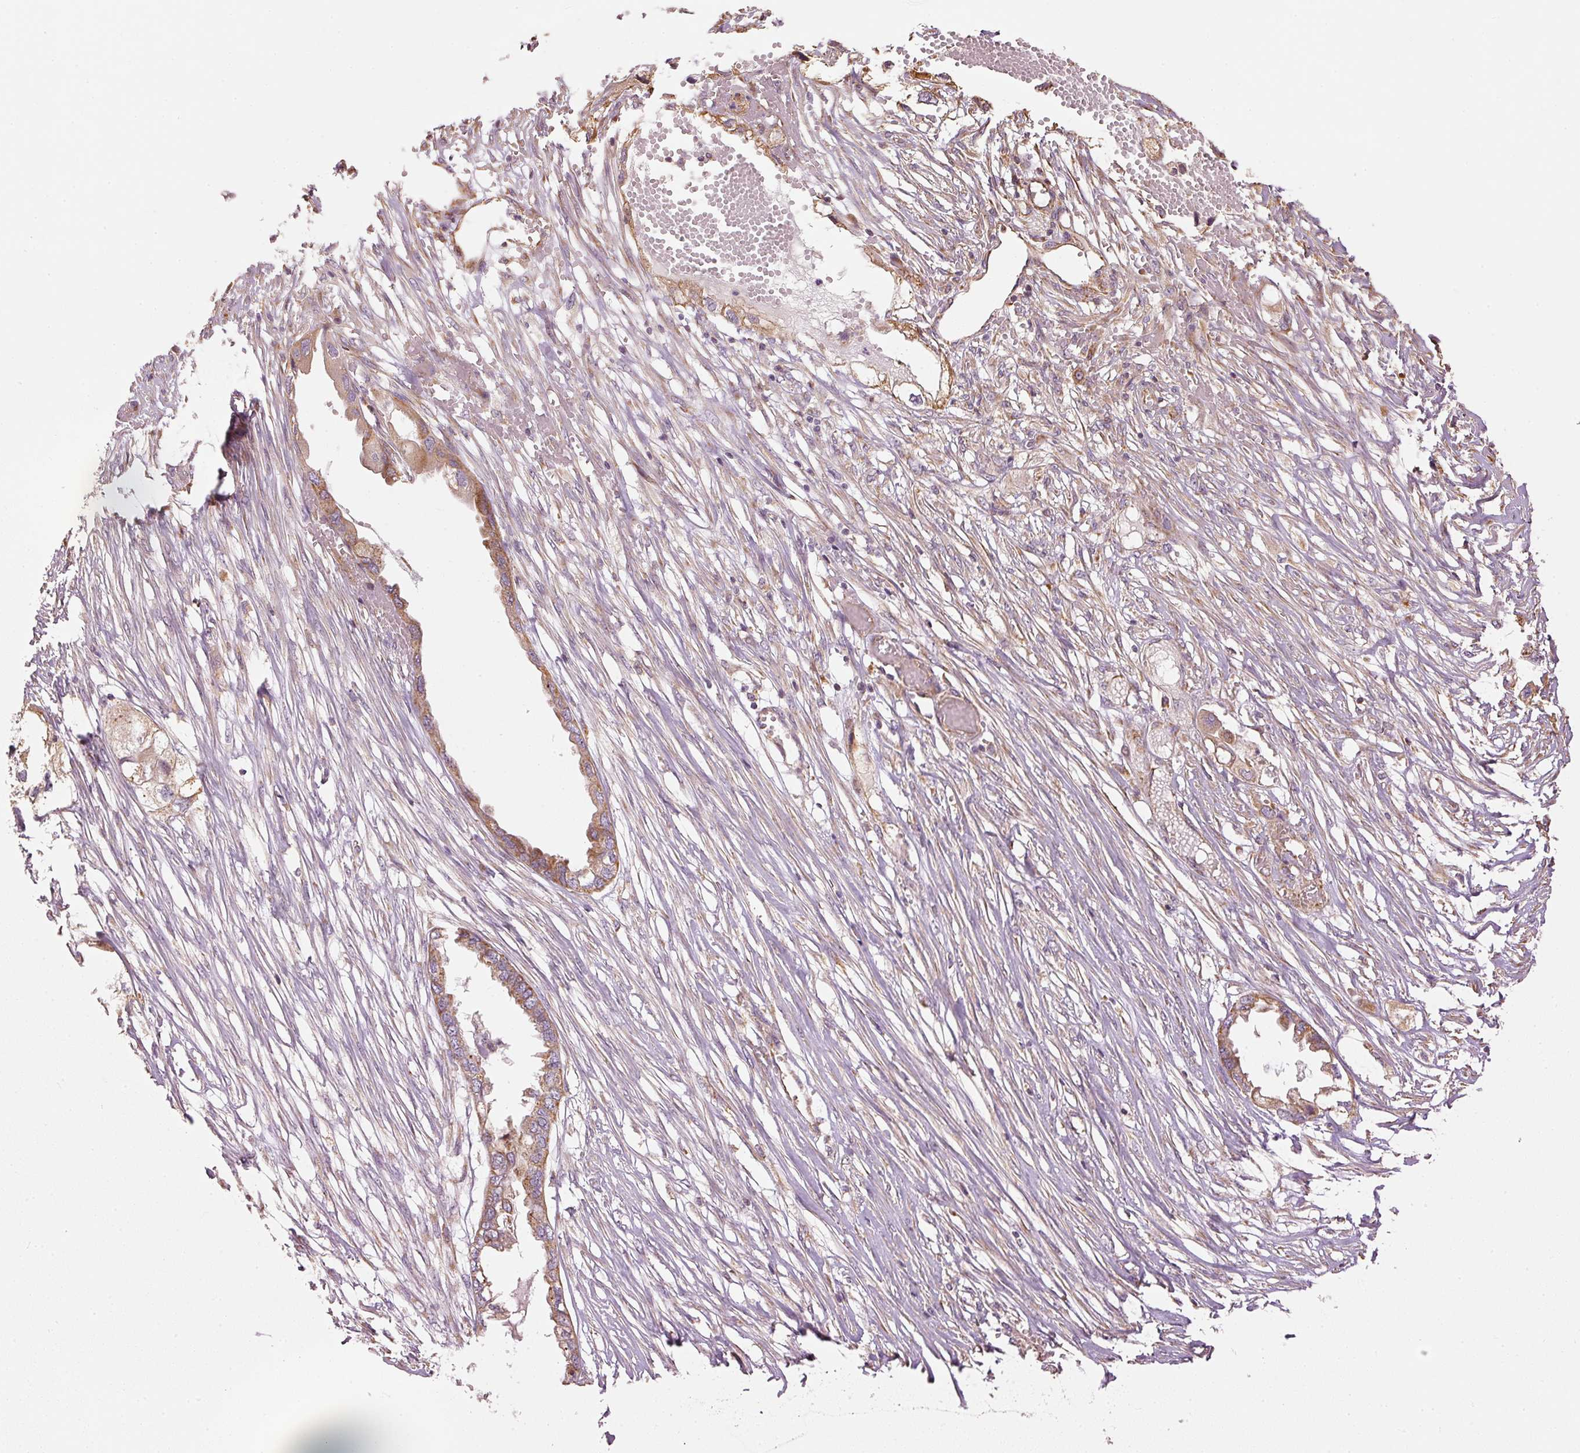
{"staining": {"intensity": "moderate", "quantity": ">75%", "location": "cytoplasmic/membranous"}, "tissue": "endometrial cancer", "cell_type": "Tumor cells", "image_type": "cancer", "snomed": [{"axis": "morphology", "description": "Adenocarcinoma, NOS"}, {"axis": "morphology", "description": "Adenocarcinoma, metastatic, NOS"}, {"axis": "topography", "description": "Adipose tissue"}, {"axis": "topography", "description": "Endometrium"}], "caption": "Tumor cells reveal medium levels of moderate cytoplasmic/membranous positivity in about >75% of cells in endometrial cancer (adenocarcinoma).", "gene": "MTHFD1L", "patient": {"sex": "female", "age": 67}}